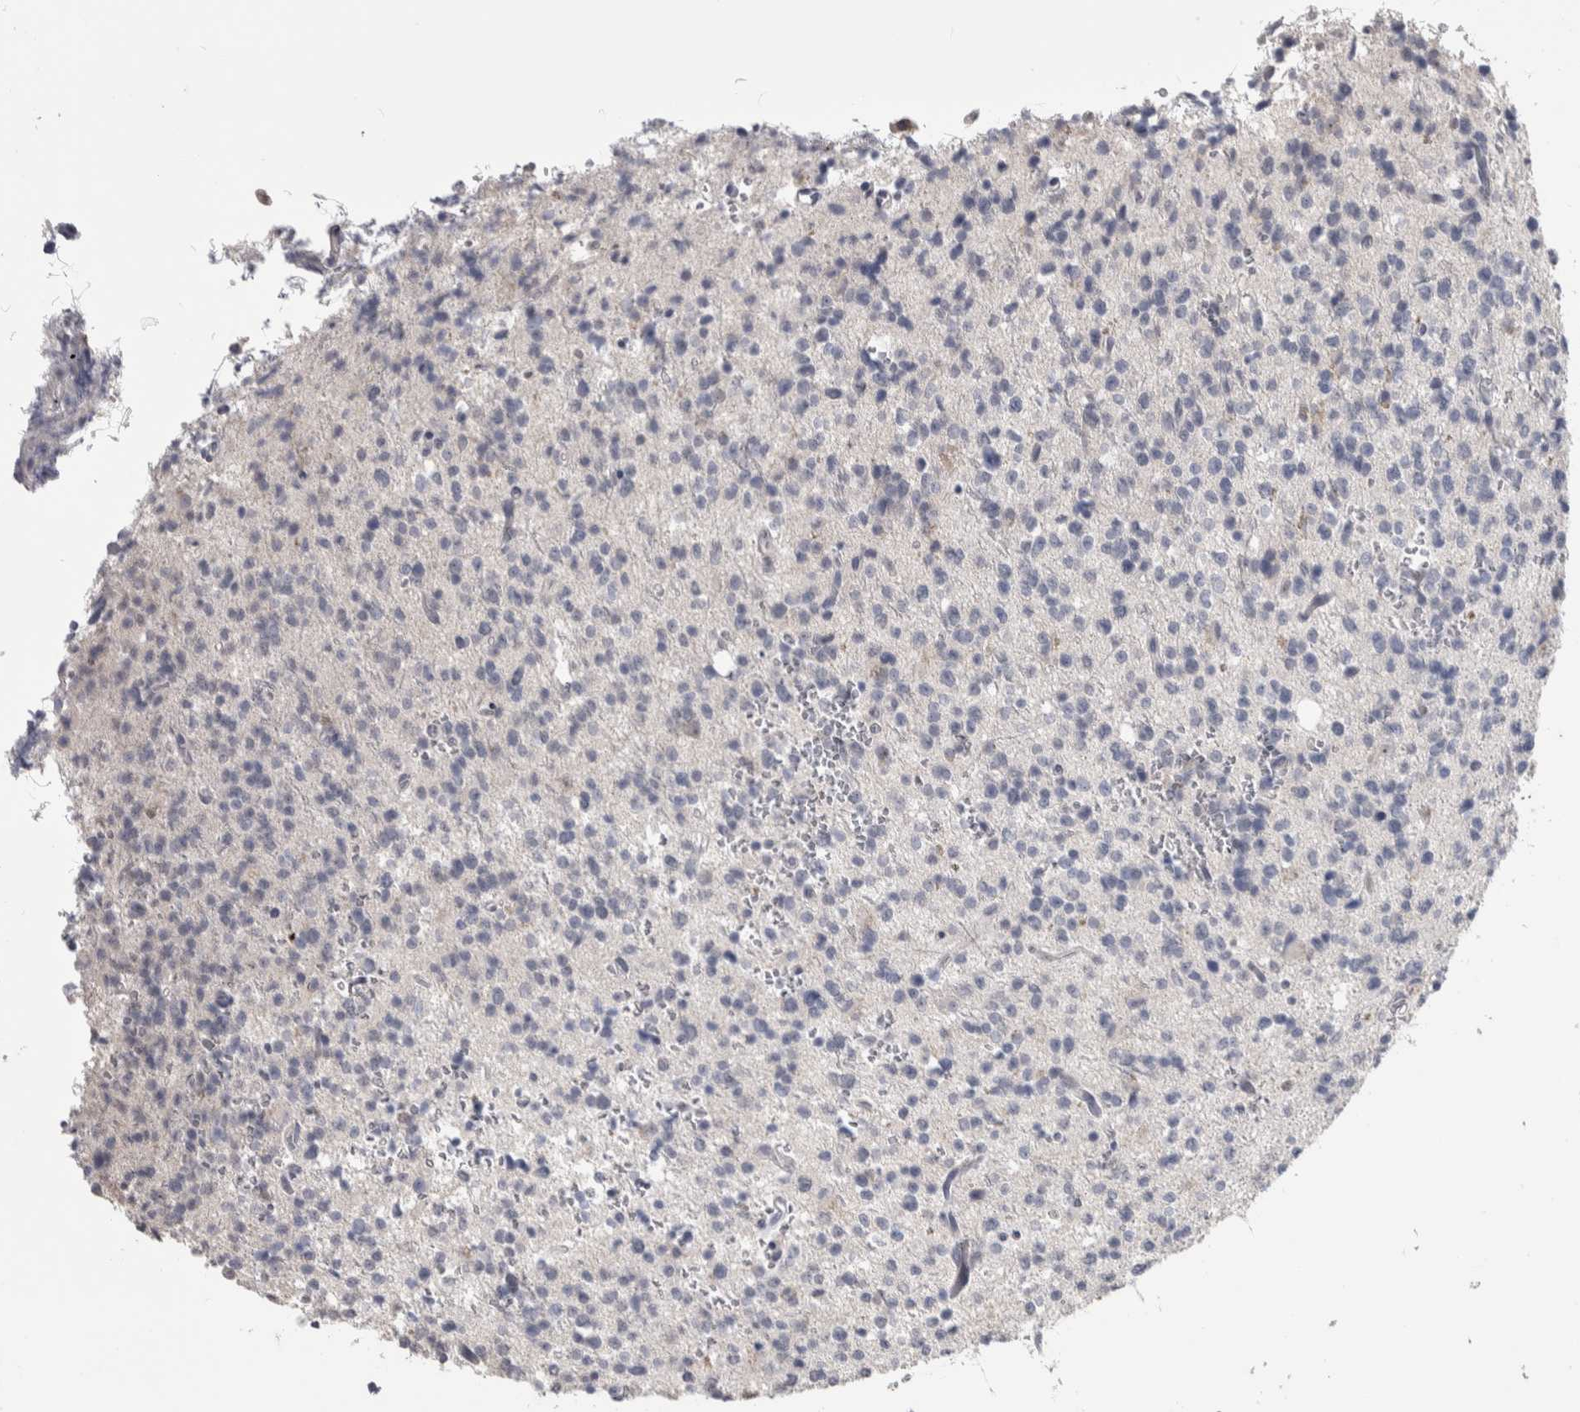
{"staining": {"intensity": "negative", "quantity": "none", "location": "none"}, "tissue": "glioma", "cell_type": "Tumor cells", "image_type": "cancer", "snomed": [{"axis": "morphology", "description": "Glioma, malignant, High grade"}, {"axis": "topography", "description": "Brain"}], "caption": "High magnification brightfield microscopy of glioma stained with DAB (brown) and counterstained with hematoxylin (blue): tumor cells show no significant expression.", "gene": "TMEM102", "patient": {"sex": "female", "age": 62}}